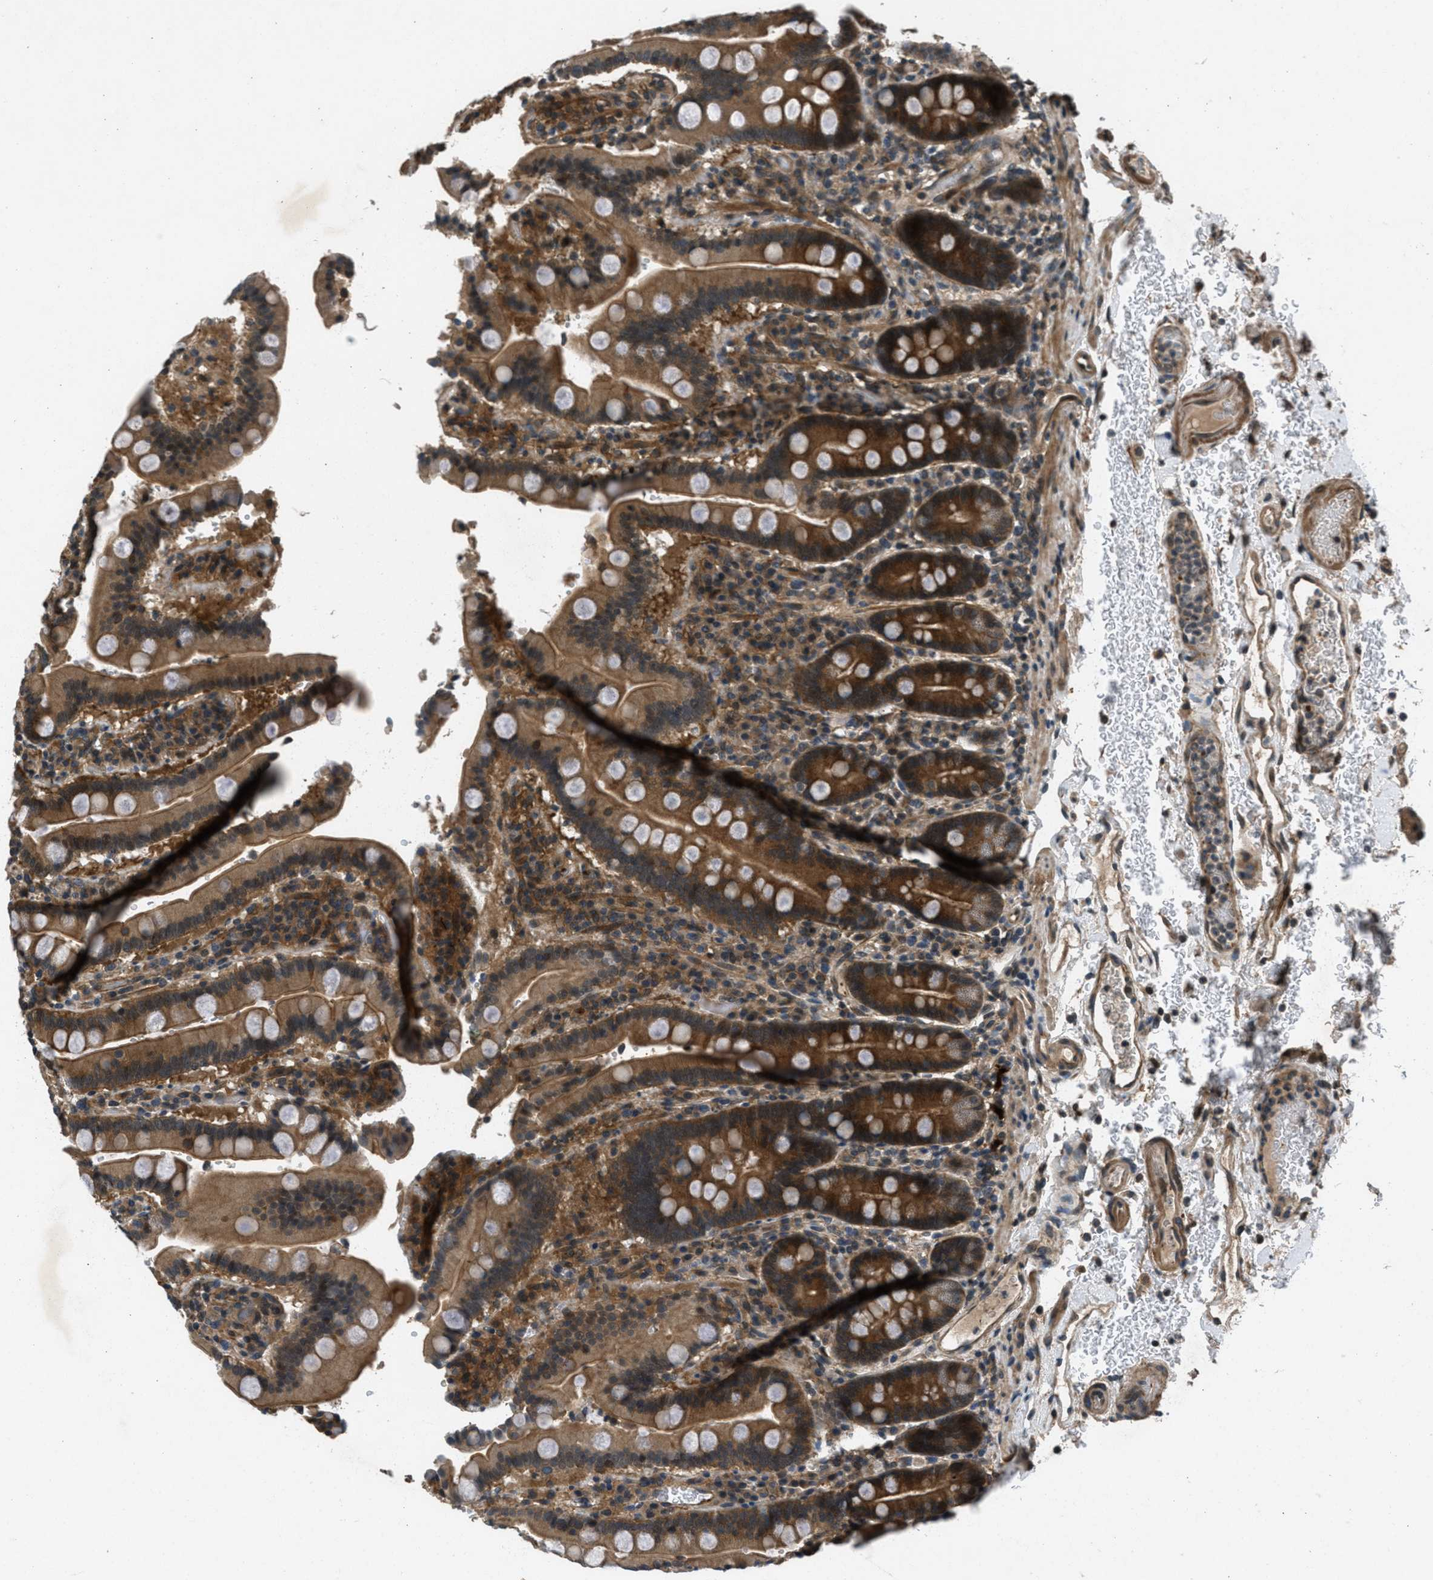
{"staining": {"intensity": "strong", "quantity": "25%-75%", "location": "cytoplasmic/membranous"}, "tissue": "duodenum", "cell_type": "Glandular cells", "image_type": "normal", "snomed": [{"axis": "morphology", "description": "Normal tissue, NOS"}, {"axis": "topography", "description": "Small intestine, NOS"}], "caption": "Glandular cells display high levels of strong cytoplasmic/membranous staining in approximately 25%-75% of cells in normal duodenum.", "gene": "EPSTI1", "patient": {"sex": "female", "age": 71}}